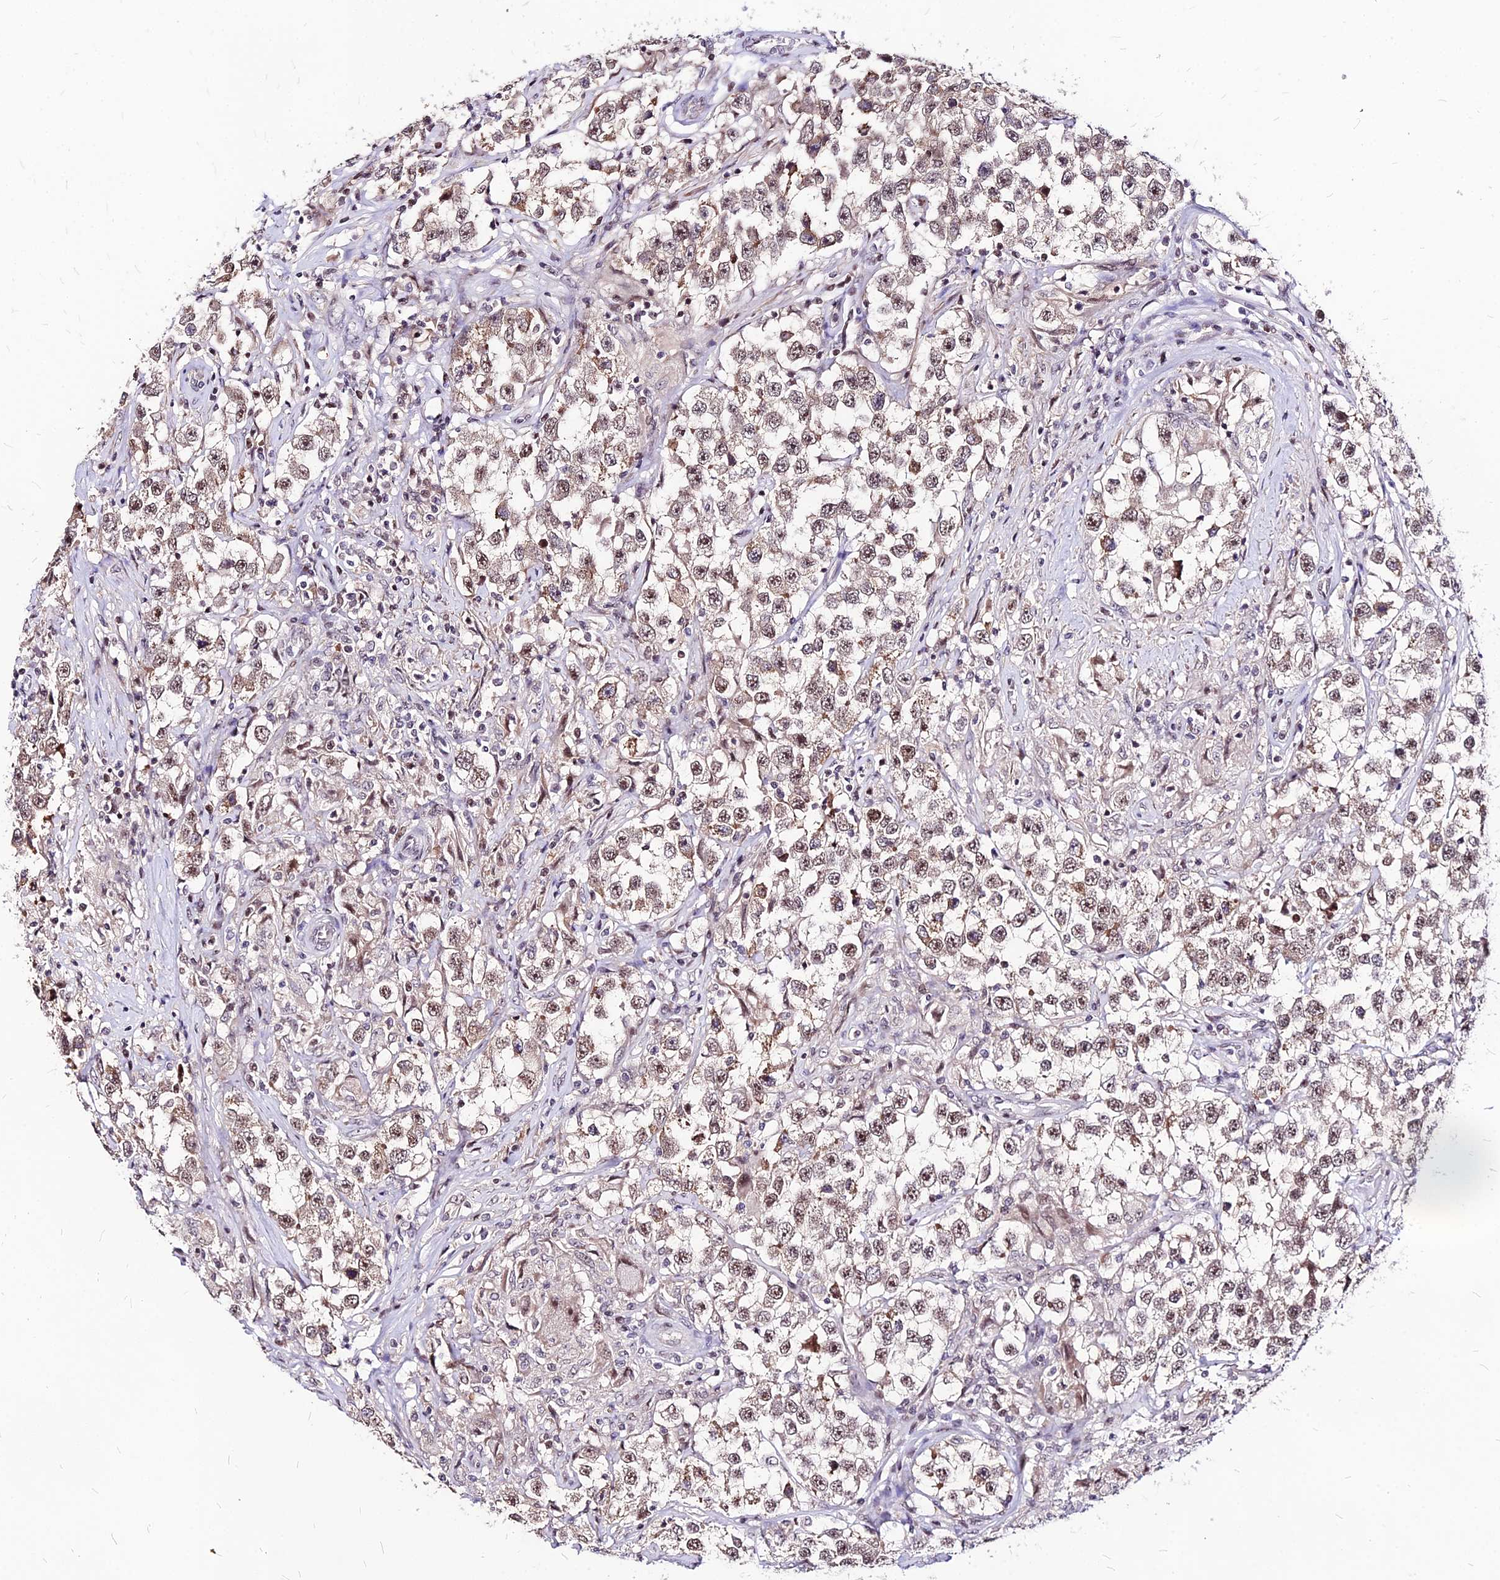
{"staining": {"intensity": "moderate", "quantity": ">75%", "location": "nuclear"}, "tissue": "testis cancer", "cell_type": "Tumor cells", "image_type": "cancer", "snomed": [{"axis": "morphology", "description": "Seminoma, NOS"}, {"axis": "topography", "description": "Testis"}], "caption": "Moderate nuclear expression for a protein is identified in about >75% of tumor cells of seminoma (testis) using immunohistochemistry (IHC).", "gene": "DDX55", "patient": {"sex": "male", "age": 46}}